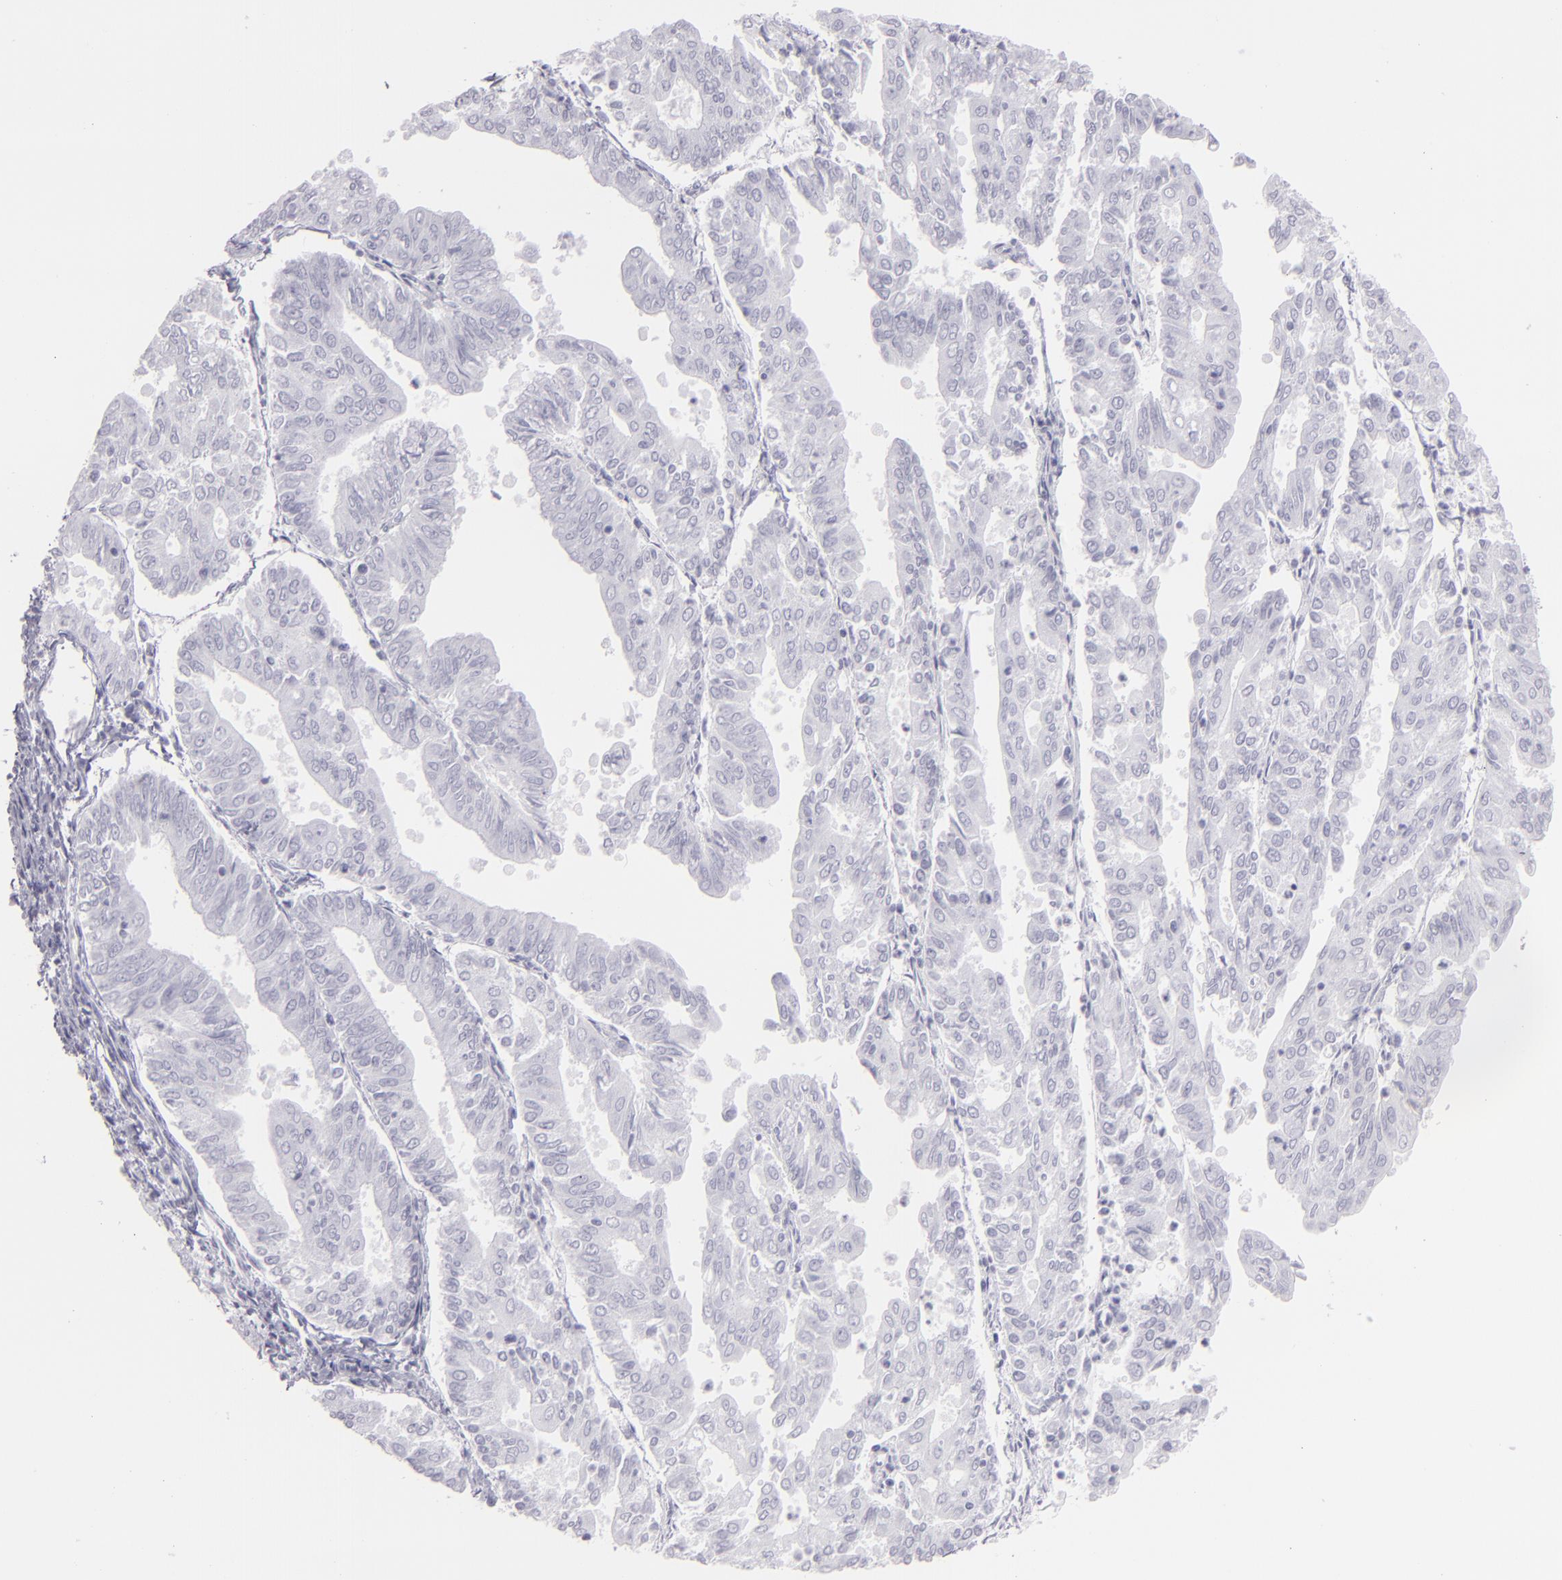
{"staining": {"intensity": "negative", "quantity": "none", "location": "none"}, "tissue": "endometrial cancer", "cell_type": "Tumor cells", "image_type": "cancer", "snomed": [{"axis": "morphology", "description": "Adenocarcinoma, NOS"}, {"axis": "topography", "description": "Endometrium"}], "caption": "DAB (3,3'-diaminobenzidine) immunohistochemical staining of human endometrial cancer (adenocarcinoma) shows no significant expression in tumor cells. Brightfield microscopy of IHC stained with DAB (brown) and hematoxylin (blue), captured at high magnification.", "gene": "FLG", "patient": {"sex": "female", "age": 79}}